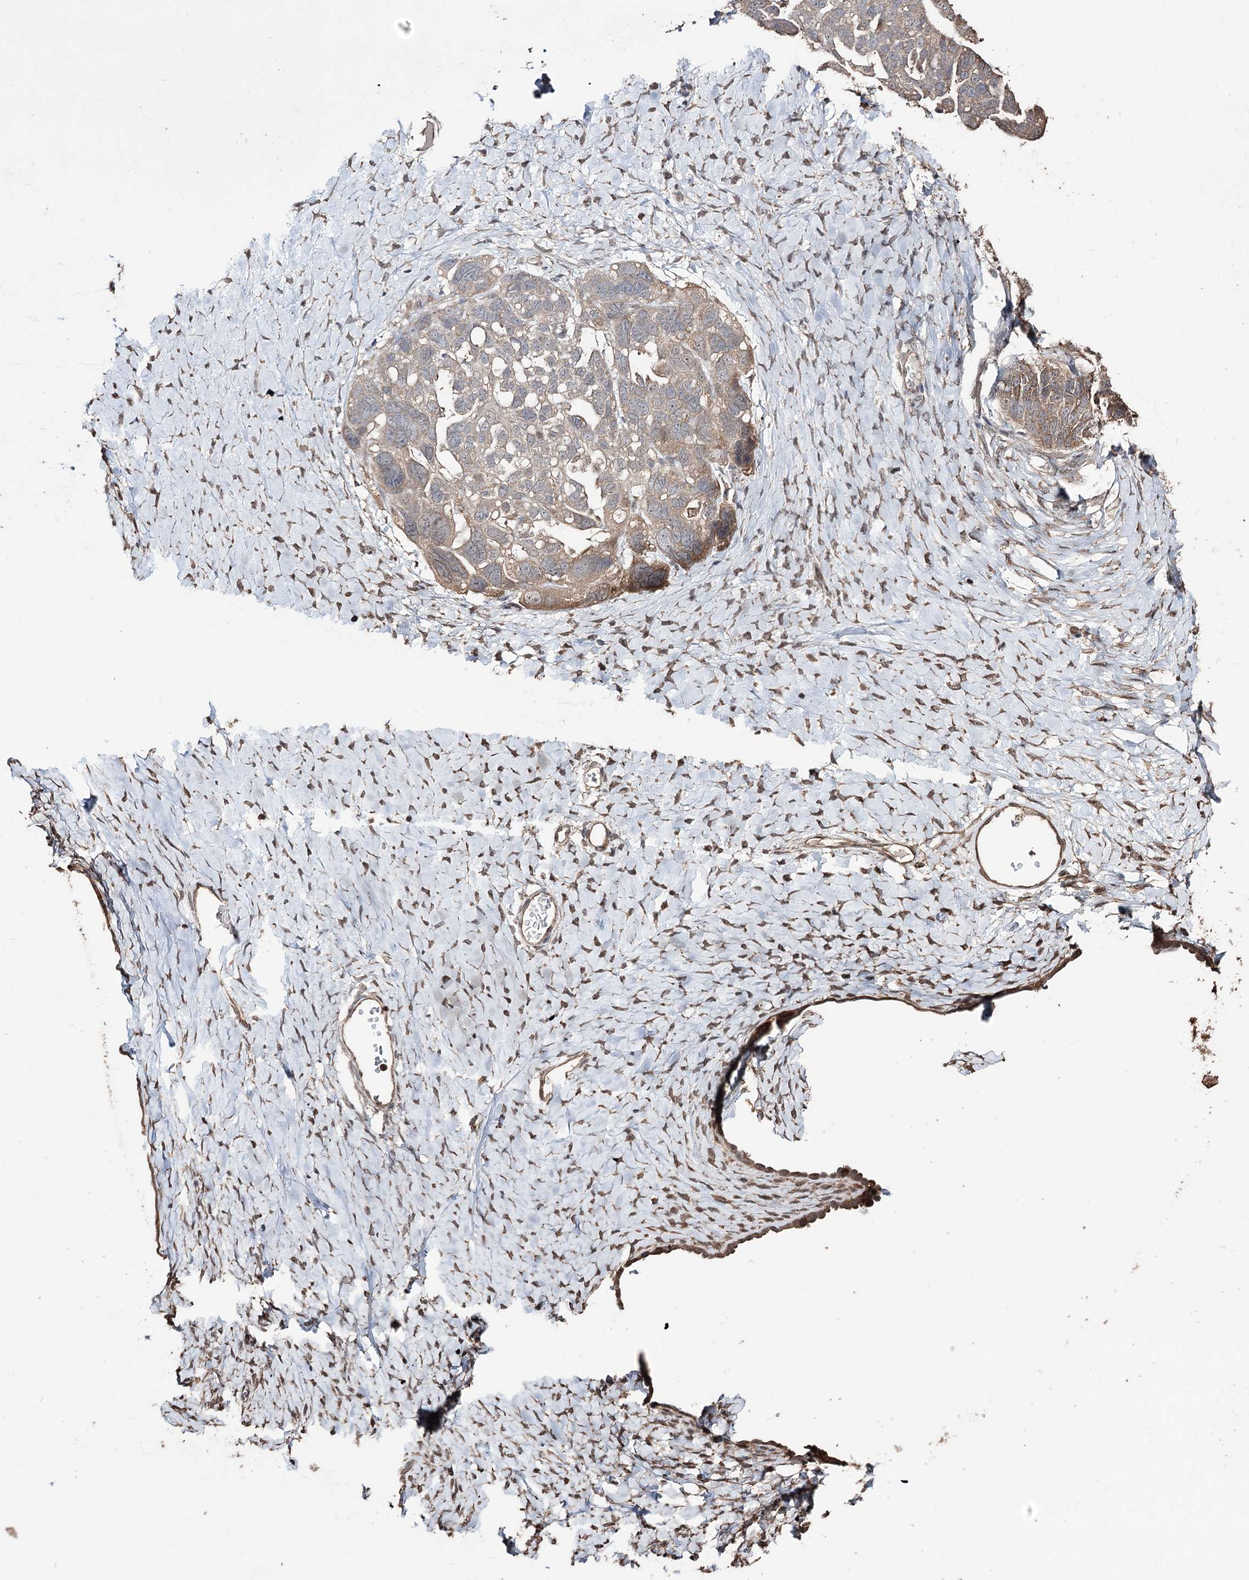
{"staining": {"intensity": "moderate", "quantity": "25%-75%", "location": "cytoplasmic/membranous"}, "tissue": "ovarian cancer", "cell_type": "Tumor cells", "image_type": "cancer", "snomed": [{"axis": "morphology", "description": "Cystadenocarcinoma, serous, NOS"}, {"axis": "topography", "description": "Ovary"}], "caption": "This image demonstrates immunohistochemistry (IHC) staining of human ovarian cancer, with medium moderate cytoplasmic/membranous expression in about 25%-75% of tumor cells.", "gene": "ZNF662", "patient": {"sex": "female", "age": 79}}